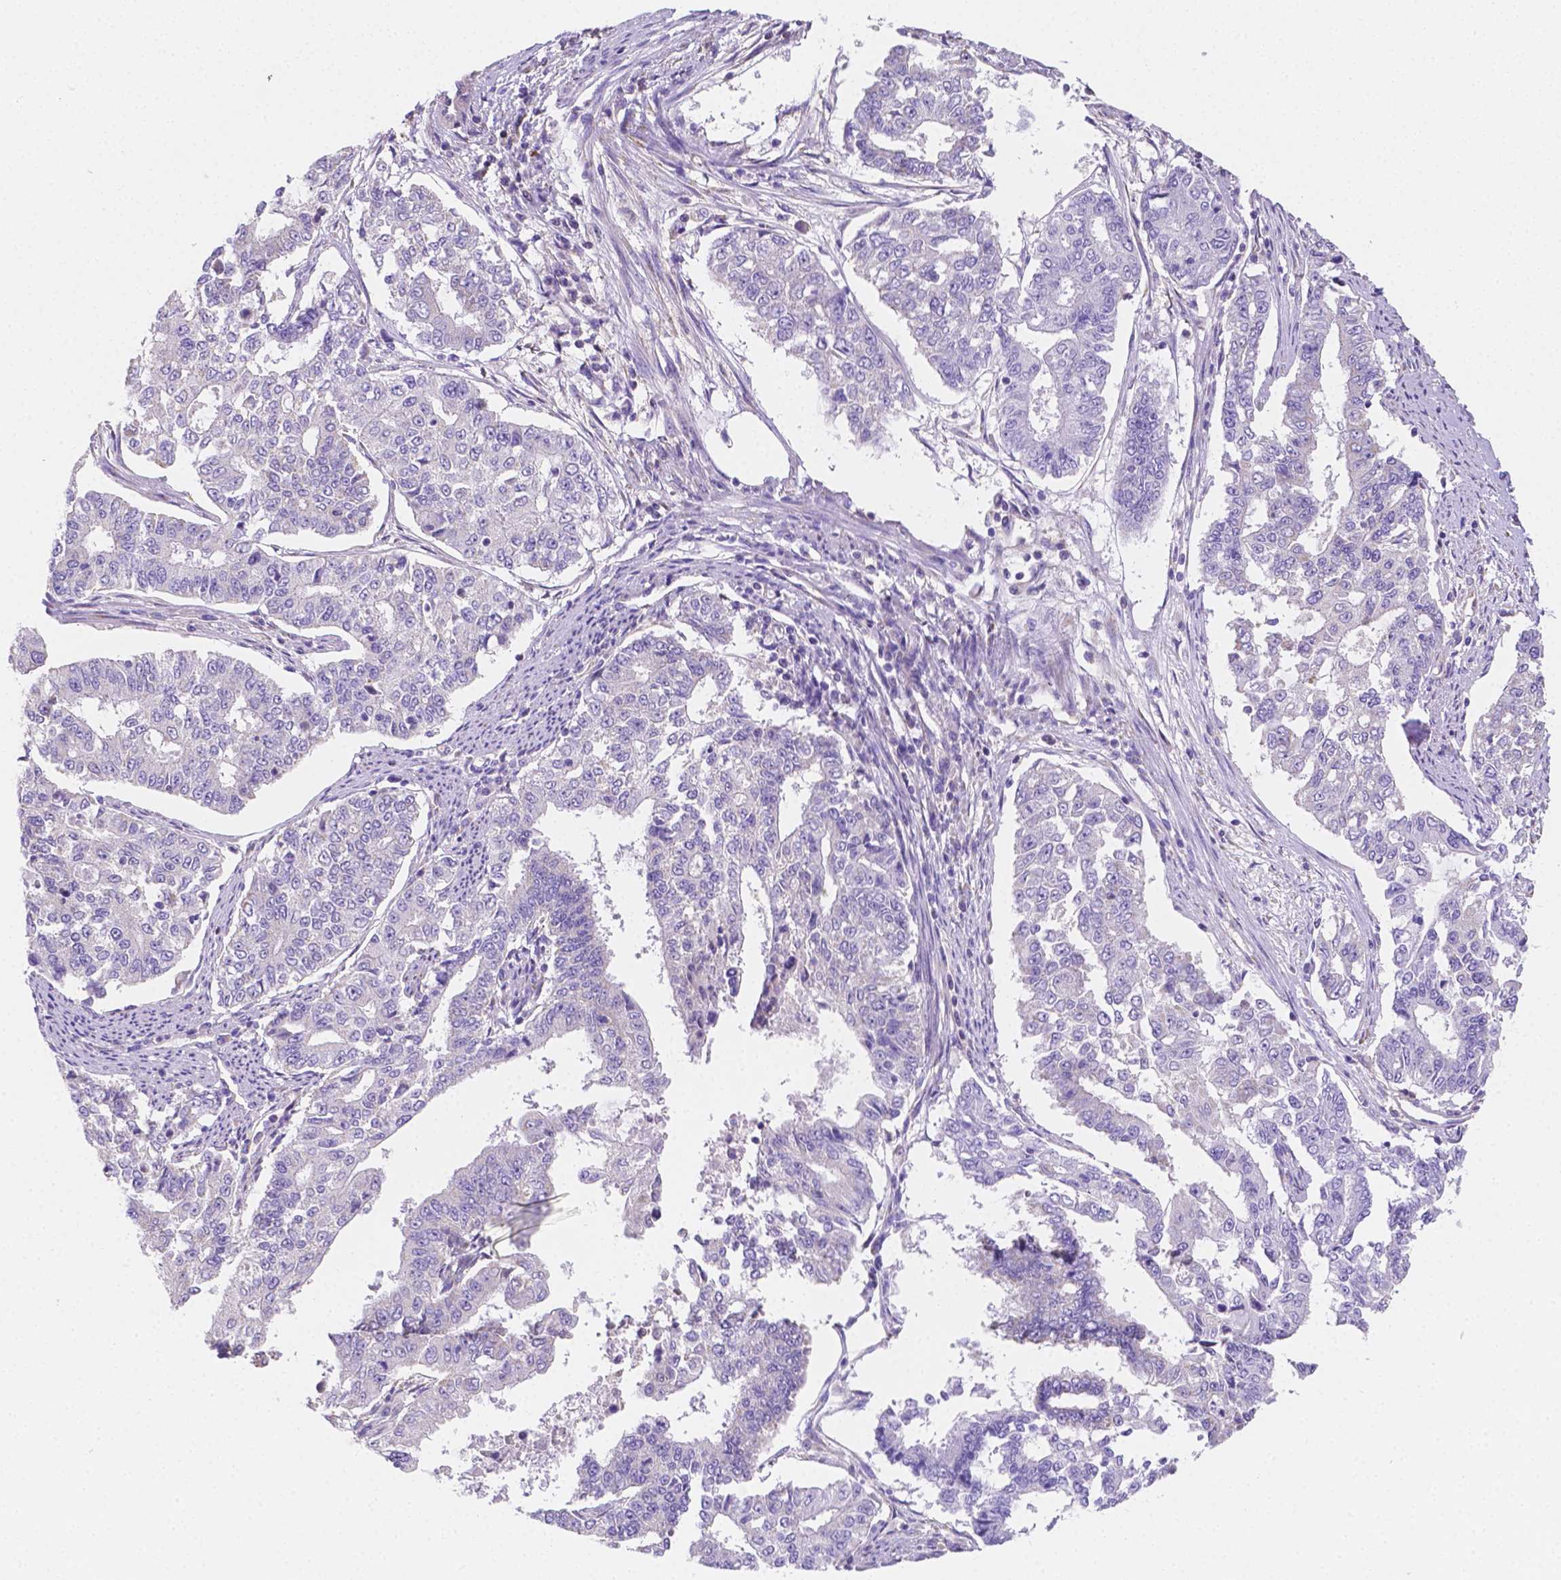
{"staining": {"intensity": "negative", "quantity": "none", "location": "none"}, "tissue": "endometrial cancer", "cell_type": "Tumor cells", "image_type": "cancer", "snomed": [{"axis": "morphology", "description": "Adenocarcinoma, NOS"}, {"axis": "topography", "description": "Uterus"}], "caption": "The histopathology image reveals no staining of tumor cells in adenocarcinoma (endometrial).", "gene": "SGTB", "patient": {"sex": "female", "age": 59}}